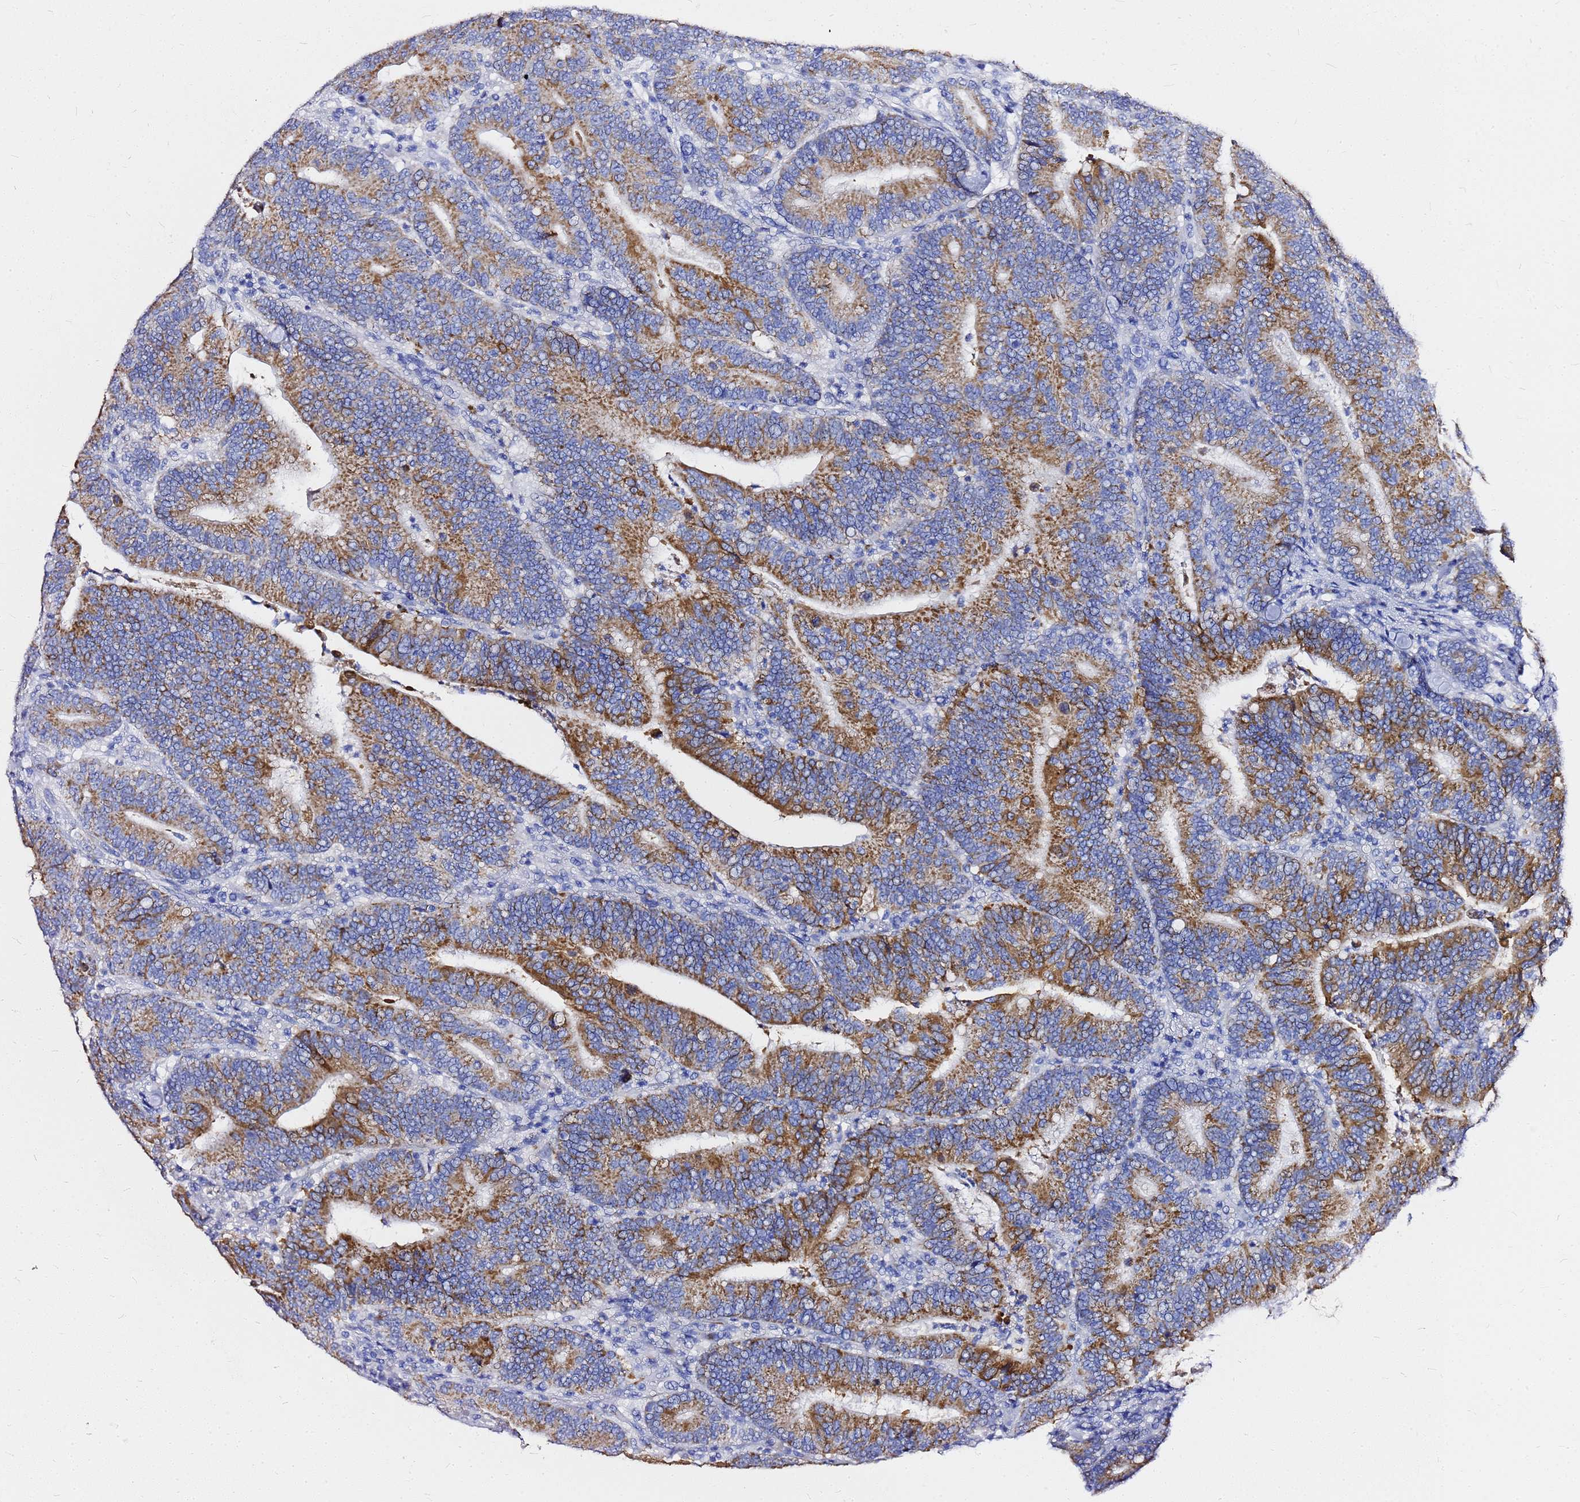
{"staining": {"intensity": "moderate", "quantity": ">75%", "location": "cytoplasmic/membranous"}, "tissue": "colorectal cancer", "cell_type": "Tumor cells", "image_type": "cancer", "snomed": [{"axis": "morphology", "description": "Adenocarcinoma, NOS"}, {"axis": "topography", "description": "Colon"}], "caption": "Immunohistochemical staining of human adenocarcinoma (colorectal) displays medium levels of moderate cytoplasmic/membranous protein expression in approximately >75% of tumor cells.", "gene": "OR52E2", "patient": {"sex": "female", "age": 66}}